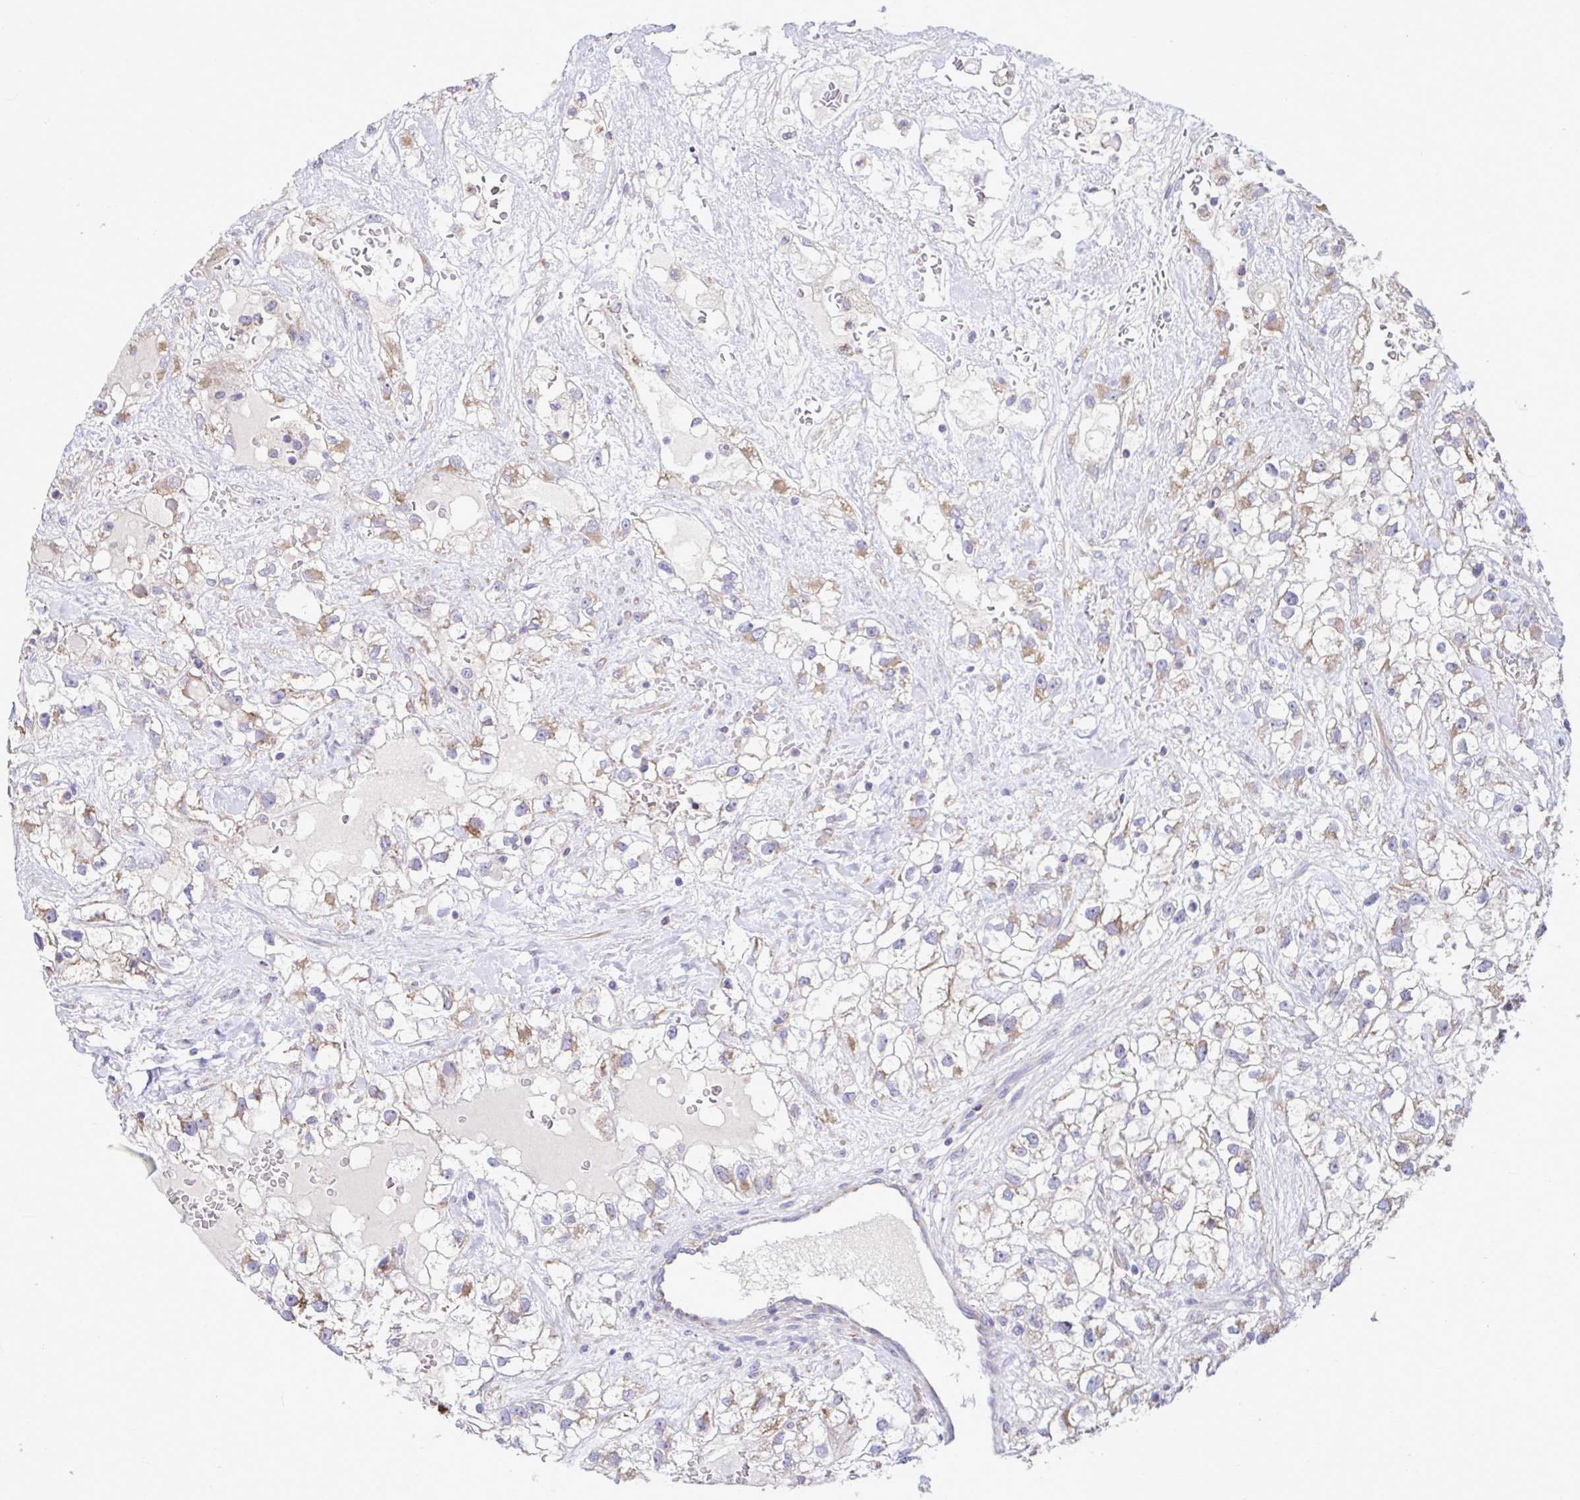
{"staining": {"intensity": "moderate", "quantity": "<25%", "location": "cytoplasmic/membranous"}, "tissue": "renal cancer", "cell_type": "Tumor cells", "image_type": "cancer", "snomed": [{"axis": "morphology", "description": "Adenocarcinoma, NOS"}, {"axis": "topography", "description": "Kidney"}], "caption": "IHC (DAB) staining of human renal adenocarcinoma displays moderate cytoplasmic/membranous protein expression in about <25% of tumor cells.", "gene": "SARS2", "patient": {"sex": "male", "age": 59}}